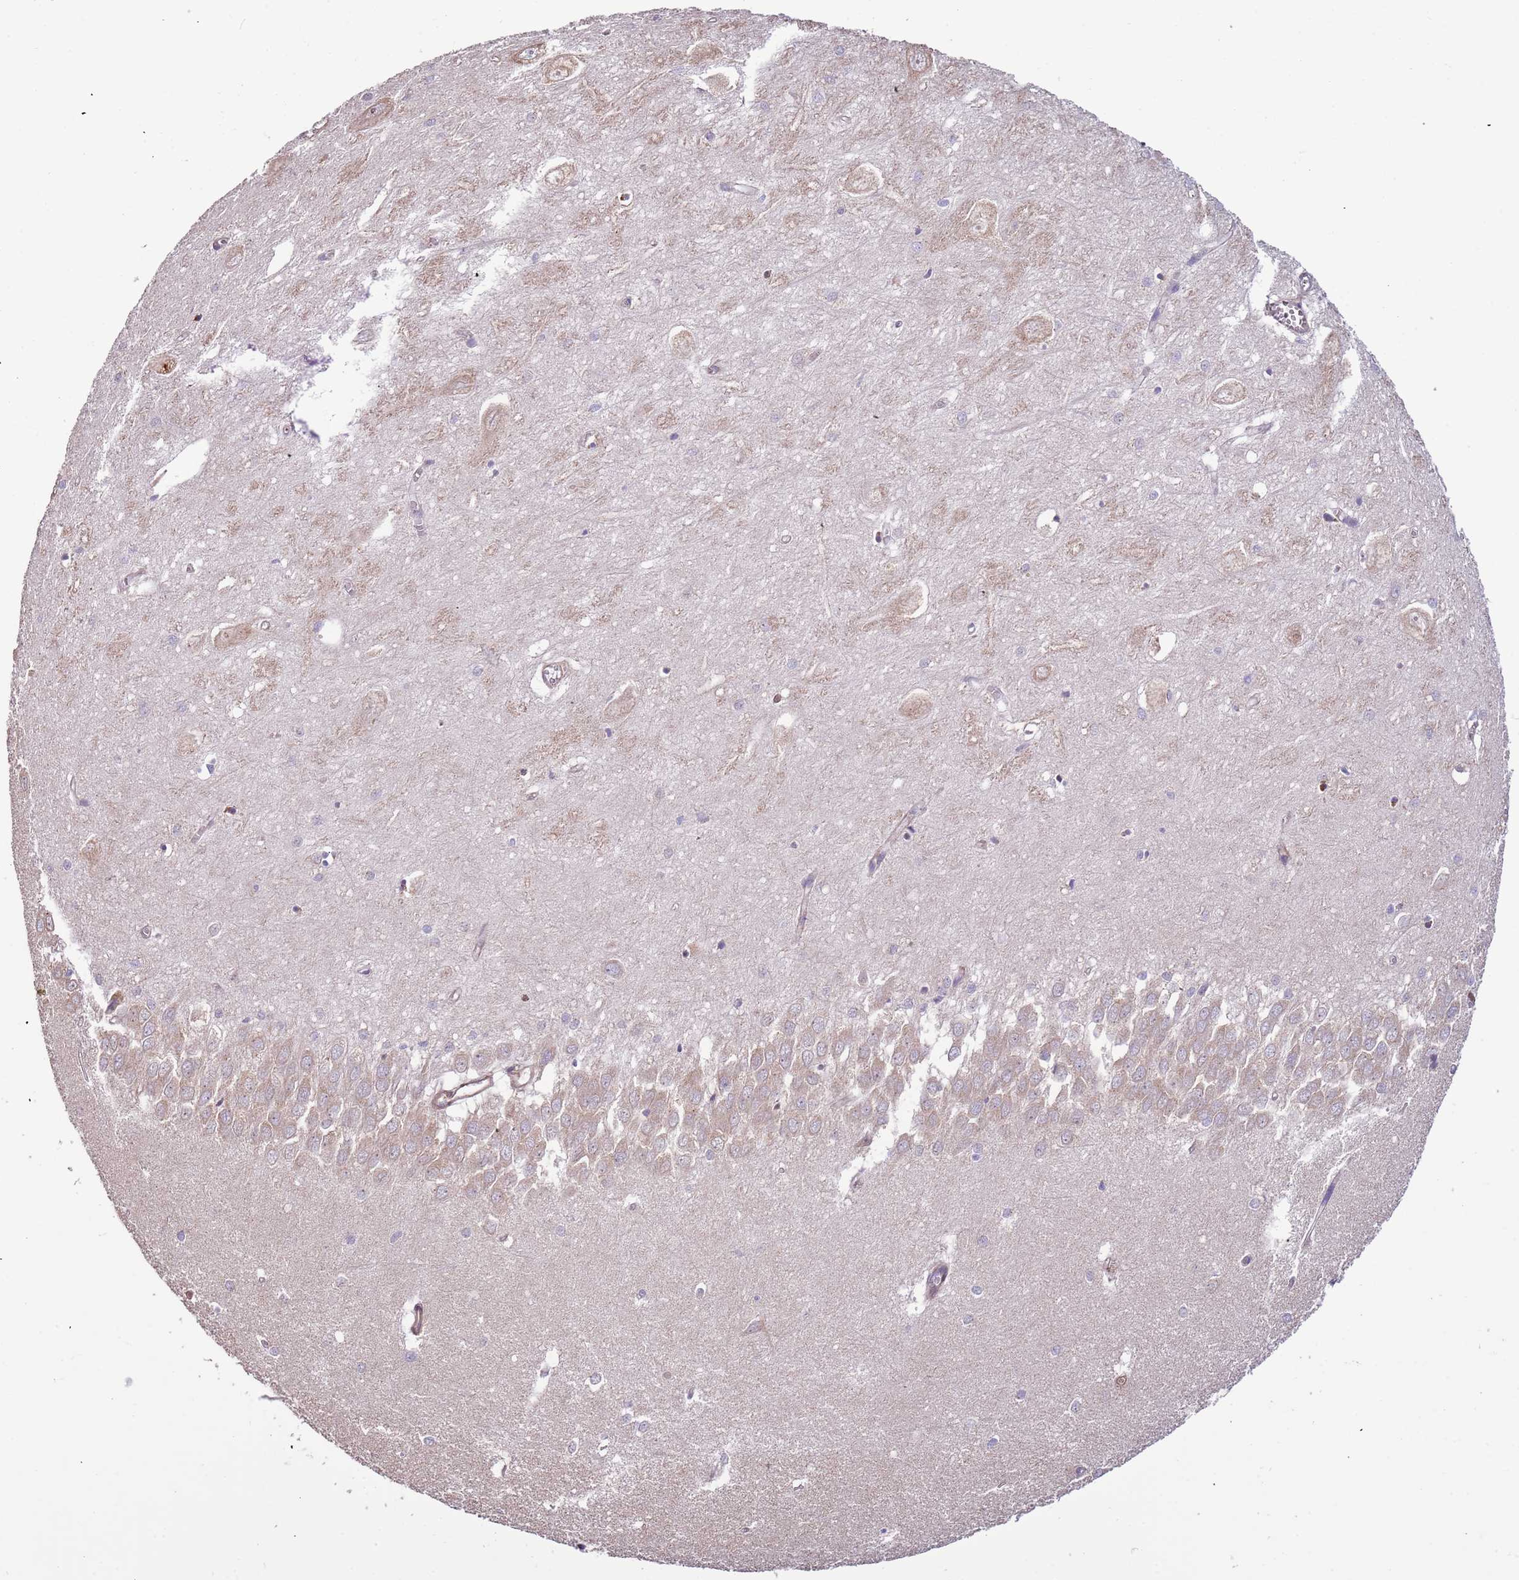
{"staining": {"intensity": "negative", "quantity": "none", "location": "none"}, "tissue": "hippocampus", "cell_type": "Glial cells", "image_type": "normal", "snomed": [{"axis": "morphology", "description": "Normal tissue, NOS"}, {"axis": "topography", "description": "Hippocampus"}], "caption": "Immunohistochemistry (IHC) of unremarkable hippocampus shows no positivity in glial cells. (IHC, brightfield microscopy, high magnification).", "gene": "LAMB4", "patient": {"sex": "female", "age": 64}}